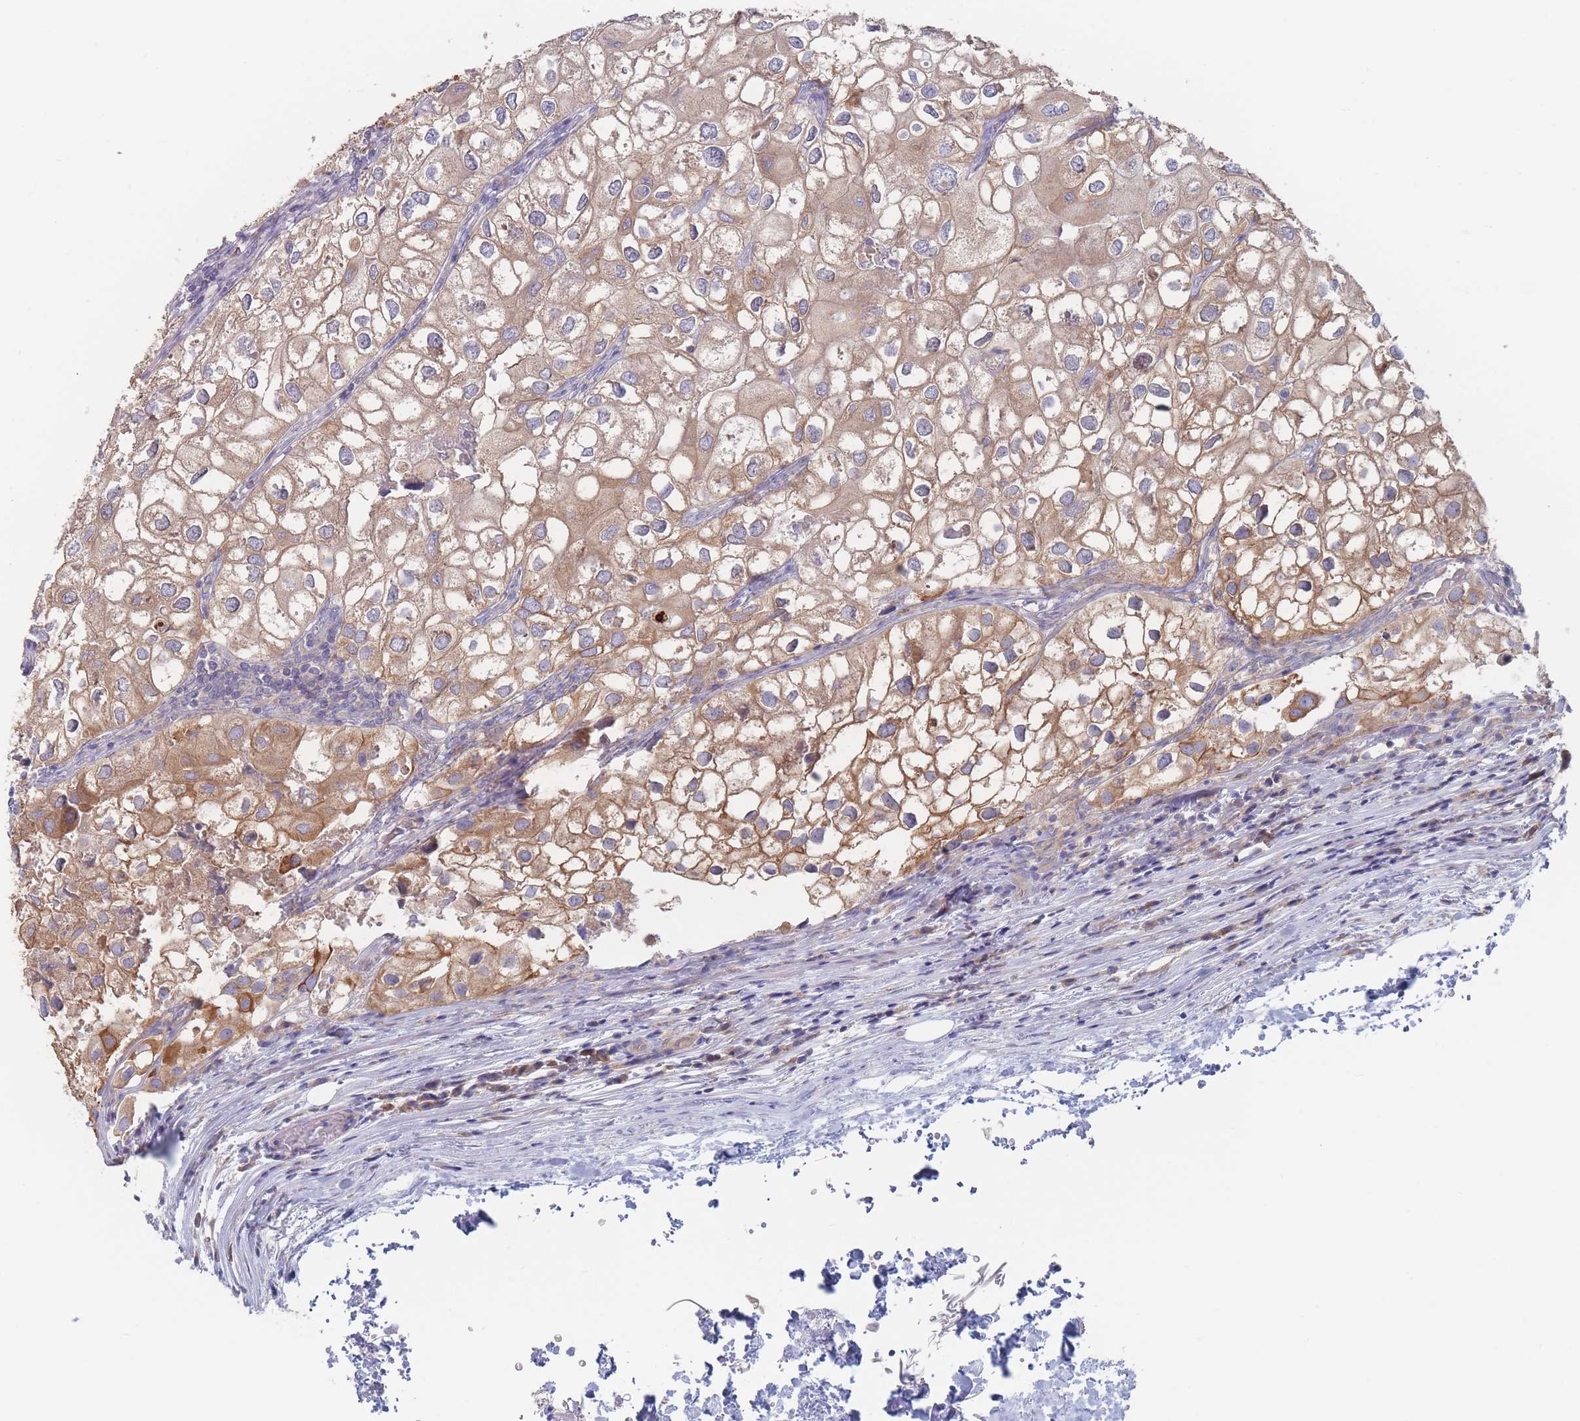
{"staining": {"intensity": "moderate", "quantity": "25%-75%", "location": "cytoplasmic/membranous"}, "tissue": "urothelial cancer", "cell_type": "Tumor cells", "image_type": "cancer", "snomed": [{"axis": "morphology", "description": "Urothelial carcinoma, High grade"}, {"axis": "topography", "description": "Urinary bladder"}], "caption": "Human urothelial cancer stained with a protein marker displays moderate staining in tumor cells.", "gene": "EFCC1", "patient": {"sex": "male", "age": 64}}